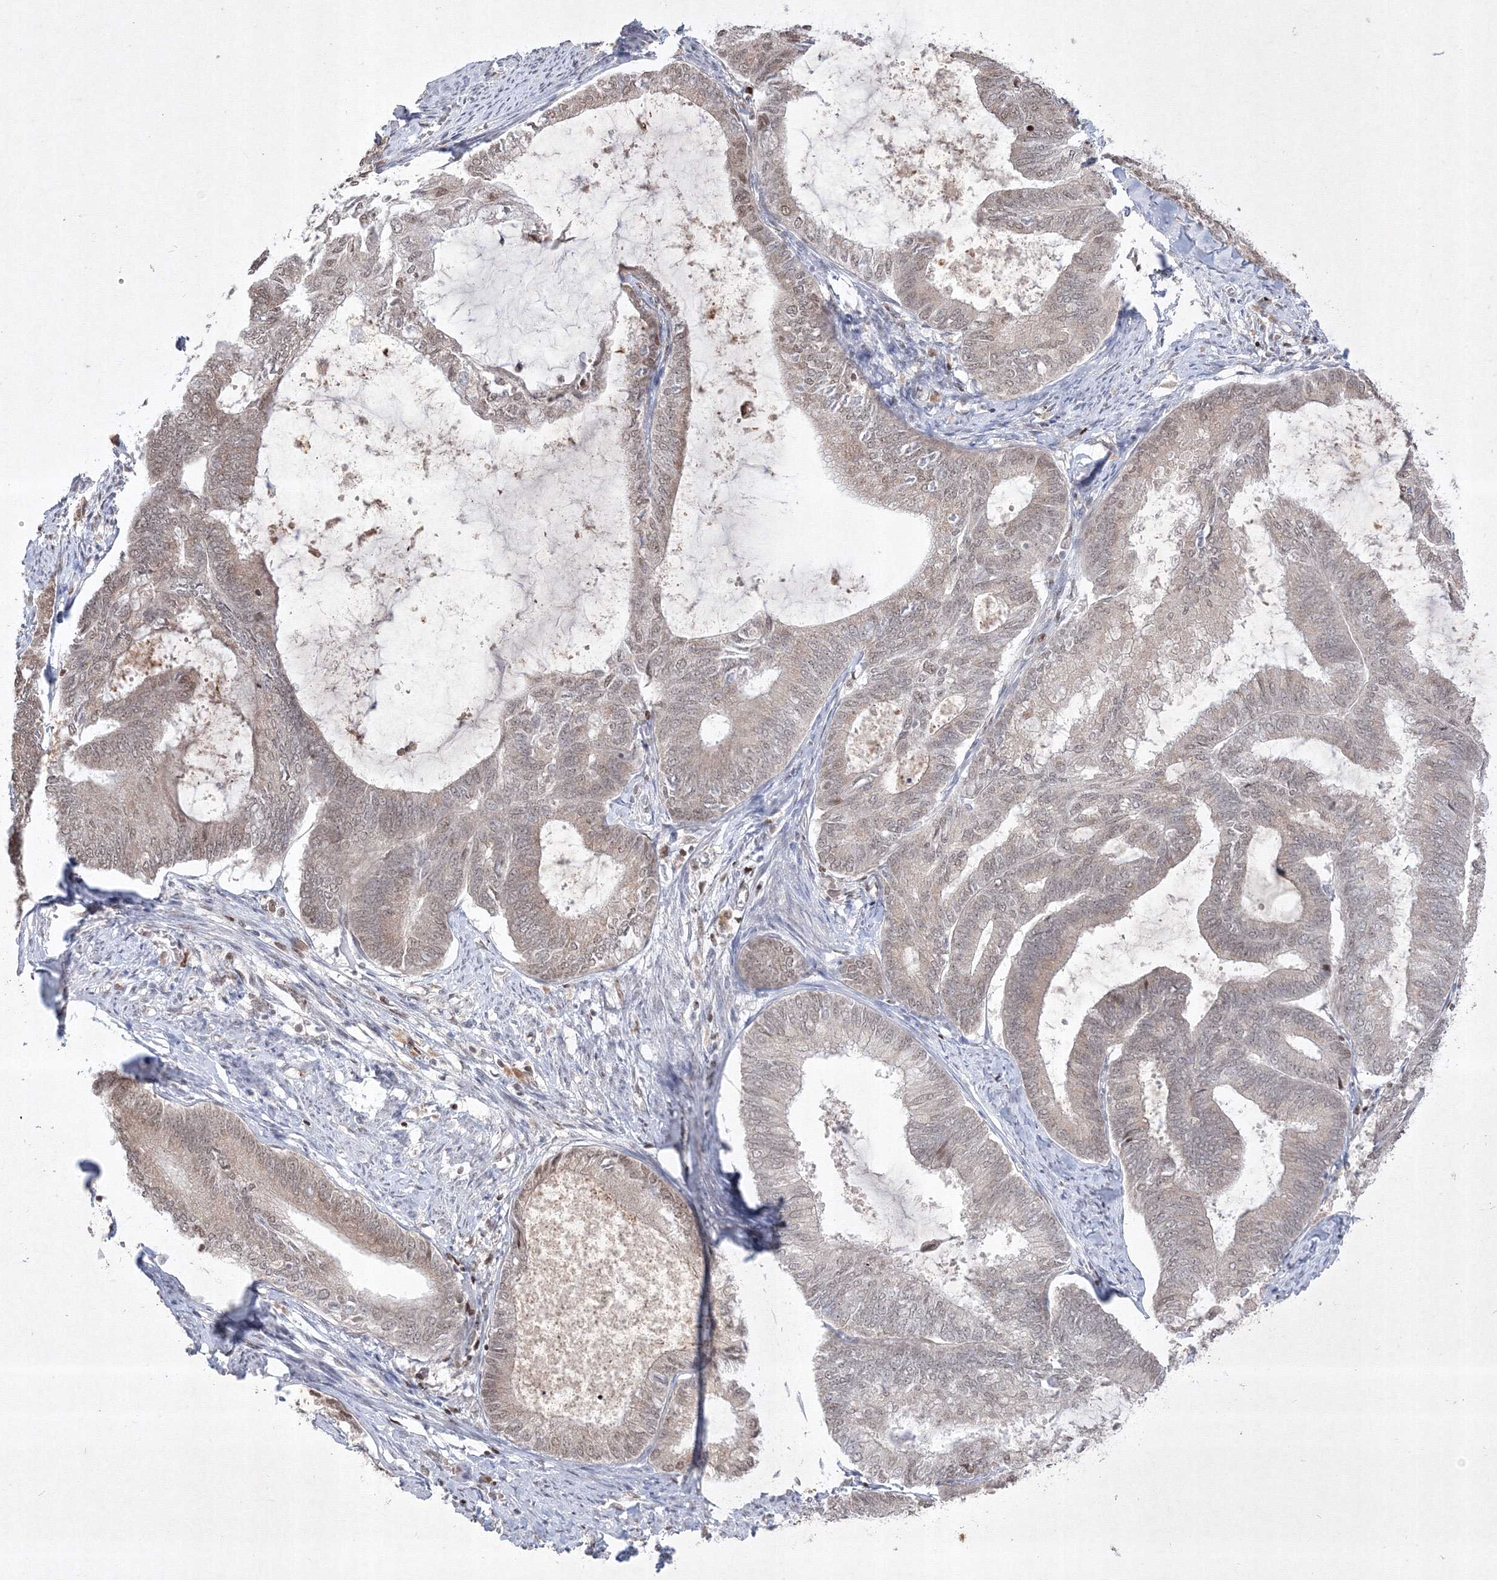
{"staining": {"intensity": "negative", "quantity": "none", "location": "none"}, "tissue": "endometrial cancer", "cell_type": "Tumor cells", "image_type": "cancer", "snomed": [{"axis": "morphology", "description": "Adenocarcinoma, NOS"}, {"axis": "topography", "description": "Endometrium"}], "caption": "DAB (3,3'-diaminobenzidine) immunohistochemical staining of human endometrial adenocarcinoma displays no significant staining in tumor cells. The staining is performed using DAB brown chromogen with nuclei counter-stained in using hematoxylin.", "gene": "TAB1", "patient": {"sex": "female", "age": 86}}